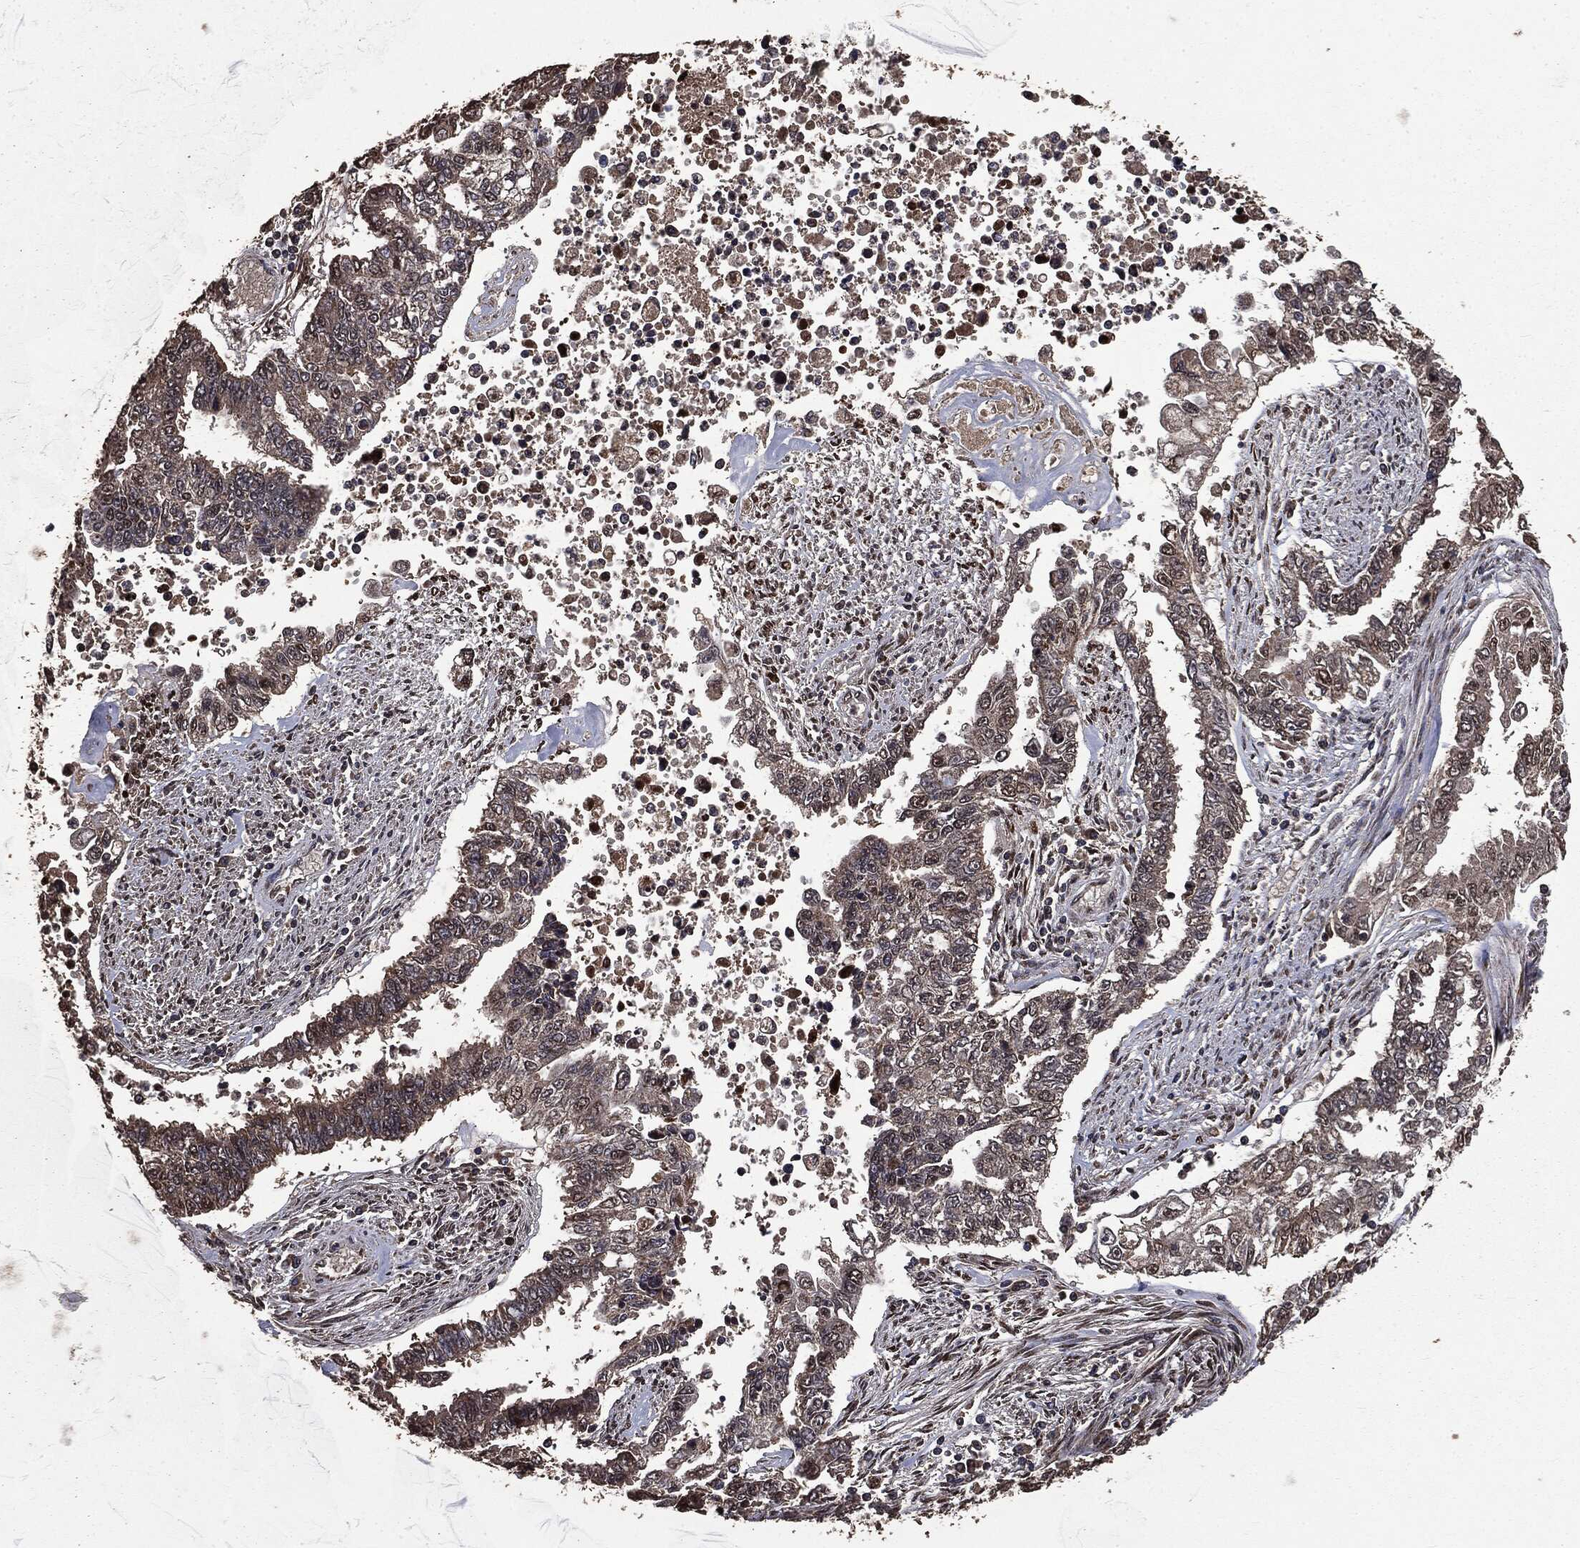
{"staining": {"intensity": "weak", "quantity": ">75%", "location": "cytoplasmic/membranous"}, "tissue": "endometrial cancer", "cell_type": "Tumor cells", "image_type": "cancer", "snomed": [{"axis": "morphology", "description": "Adenocarcinoma, NOS"}, {"axis": "topography", "description": "Uterus"}], "caption": "Endometrial cancer (adenocarcinoma) stained with DAB IHC shows low levels of weak cytoplasmic/membranous expression in about >75% of tumor cells.", "gene": "PPP6R2", "patient": {"sex": "female", "age": 59}}